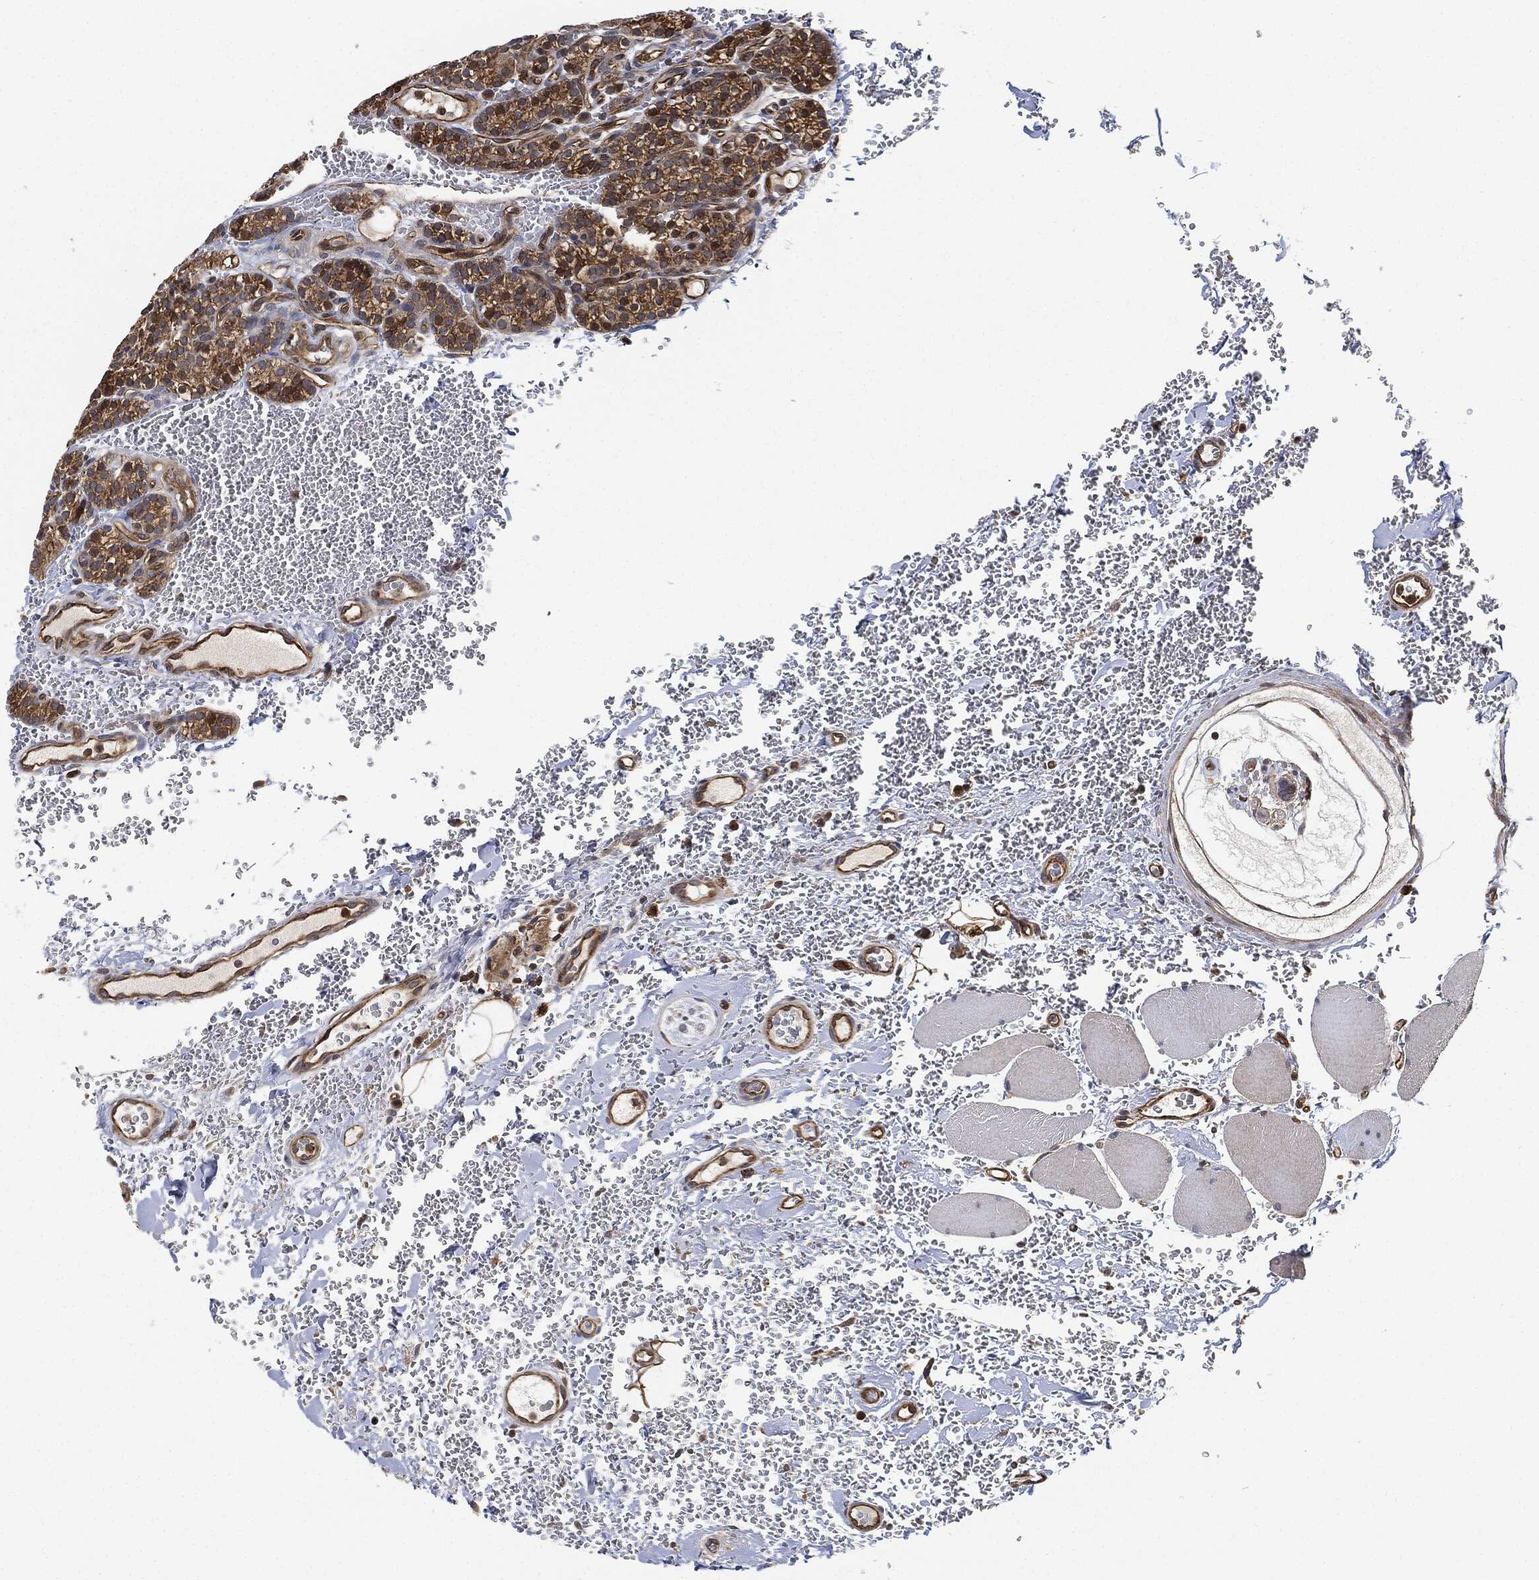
{"staining": {"intensity": "strong", "quantity": ">75%", "location": "cytoplasmic/membranous"}, "tissue": "parathyroid gland", "cell_type": "Glandular cells", "image_type": "normal", "snomed": [{"axis": "morphology", "description": "Normal tissue, NOS"}, {"axis": "topography", "description": "Parathyroid gland"}], "caption": "Immunohistochemistry (DAB (3,3'-diaminobenzidine)) staining of normal parathyroid gland displays strong cytoplasmic/membranous protein staining in about >75% of glandular cells.", "gene": "MAP3K3", "patient": {"sex": "female", "age": 67}}